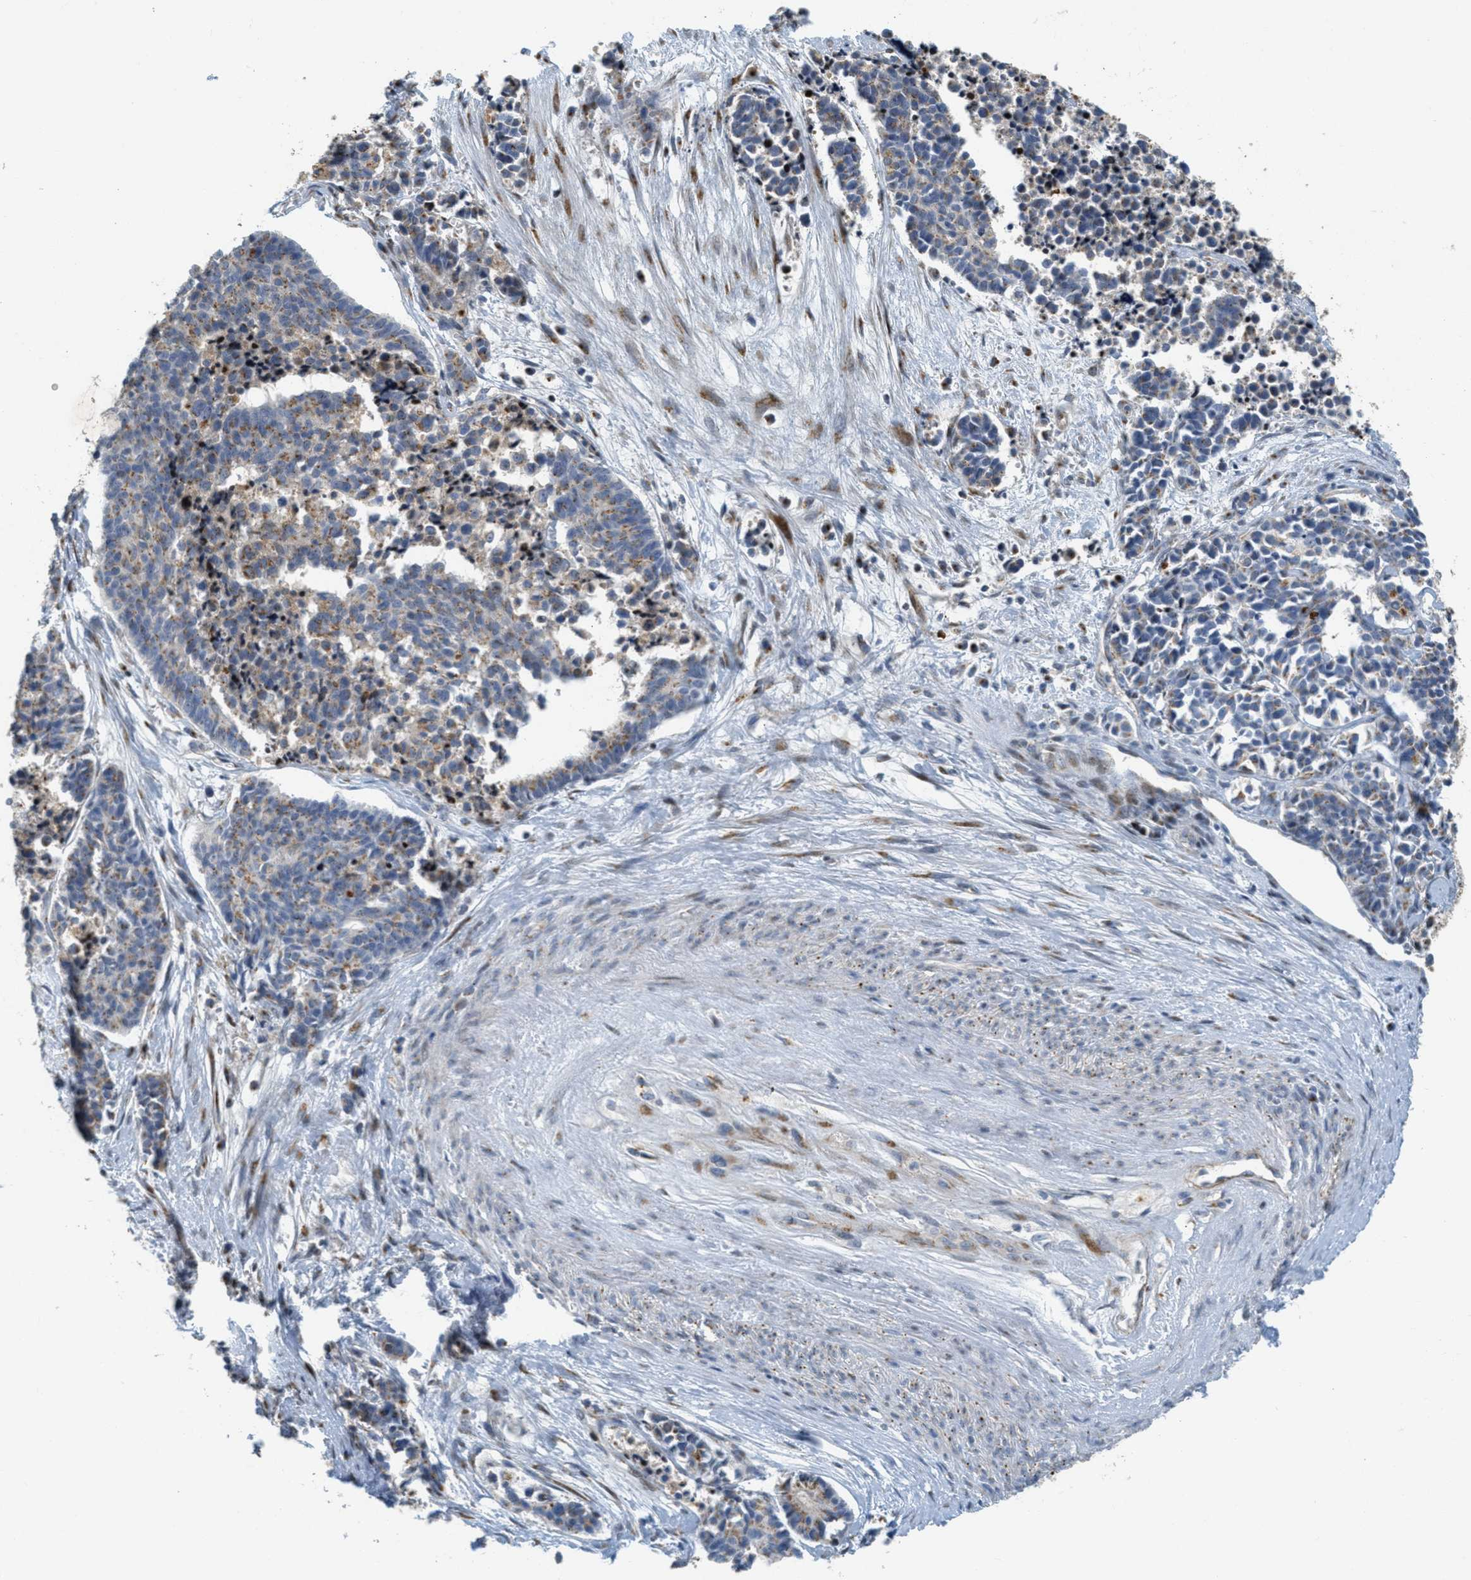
{"staining": {"intensity": "moderate", "quantity": "25%-75%", "location": "cytoplasmic/membranous"}, "tissue": "cervical cancer", "cell_type": "Tumor cells", "image_type": "cancer", "snomed": [{"axis": "morphology", "description": "Squamous cell carcinoma, NOS"}, {"axis": "topography", "description": "Cervix"}], "caption": "Cervical cancer (squamous cell carcinoma) stained with DAB (3,3'-diaminobenzidine) IHC demonstrates medium levels of moderate cytoplasmic/membranous staining in approximately 25%-75% of tumor cells. (DAB (3,3'-diaminobenzidine) = brown stain, brightfield microscopy at high magnification).", "gene": "ZFPL1", "patient": {"sex": "female", "age": 35}}